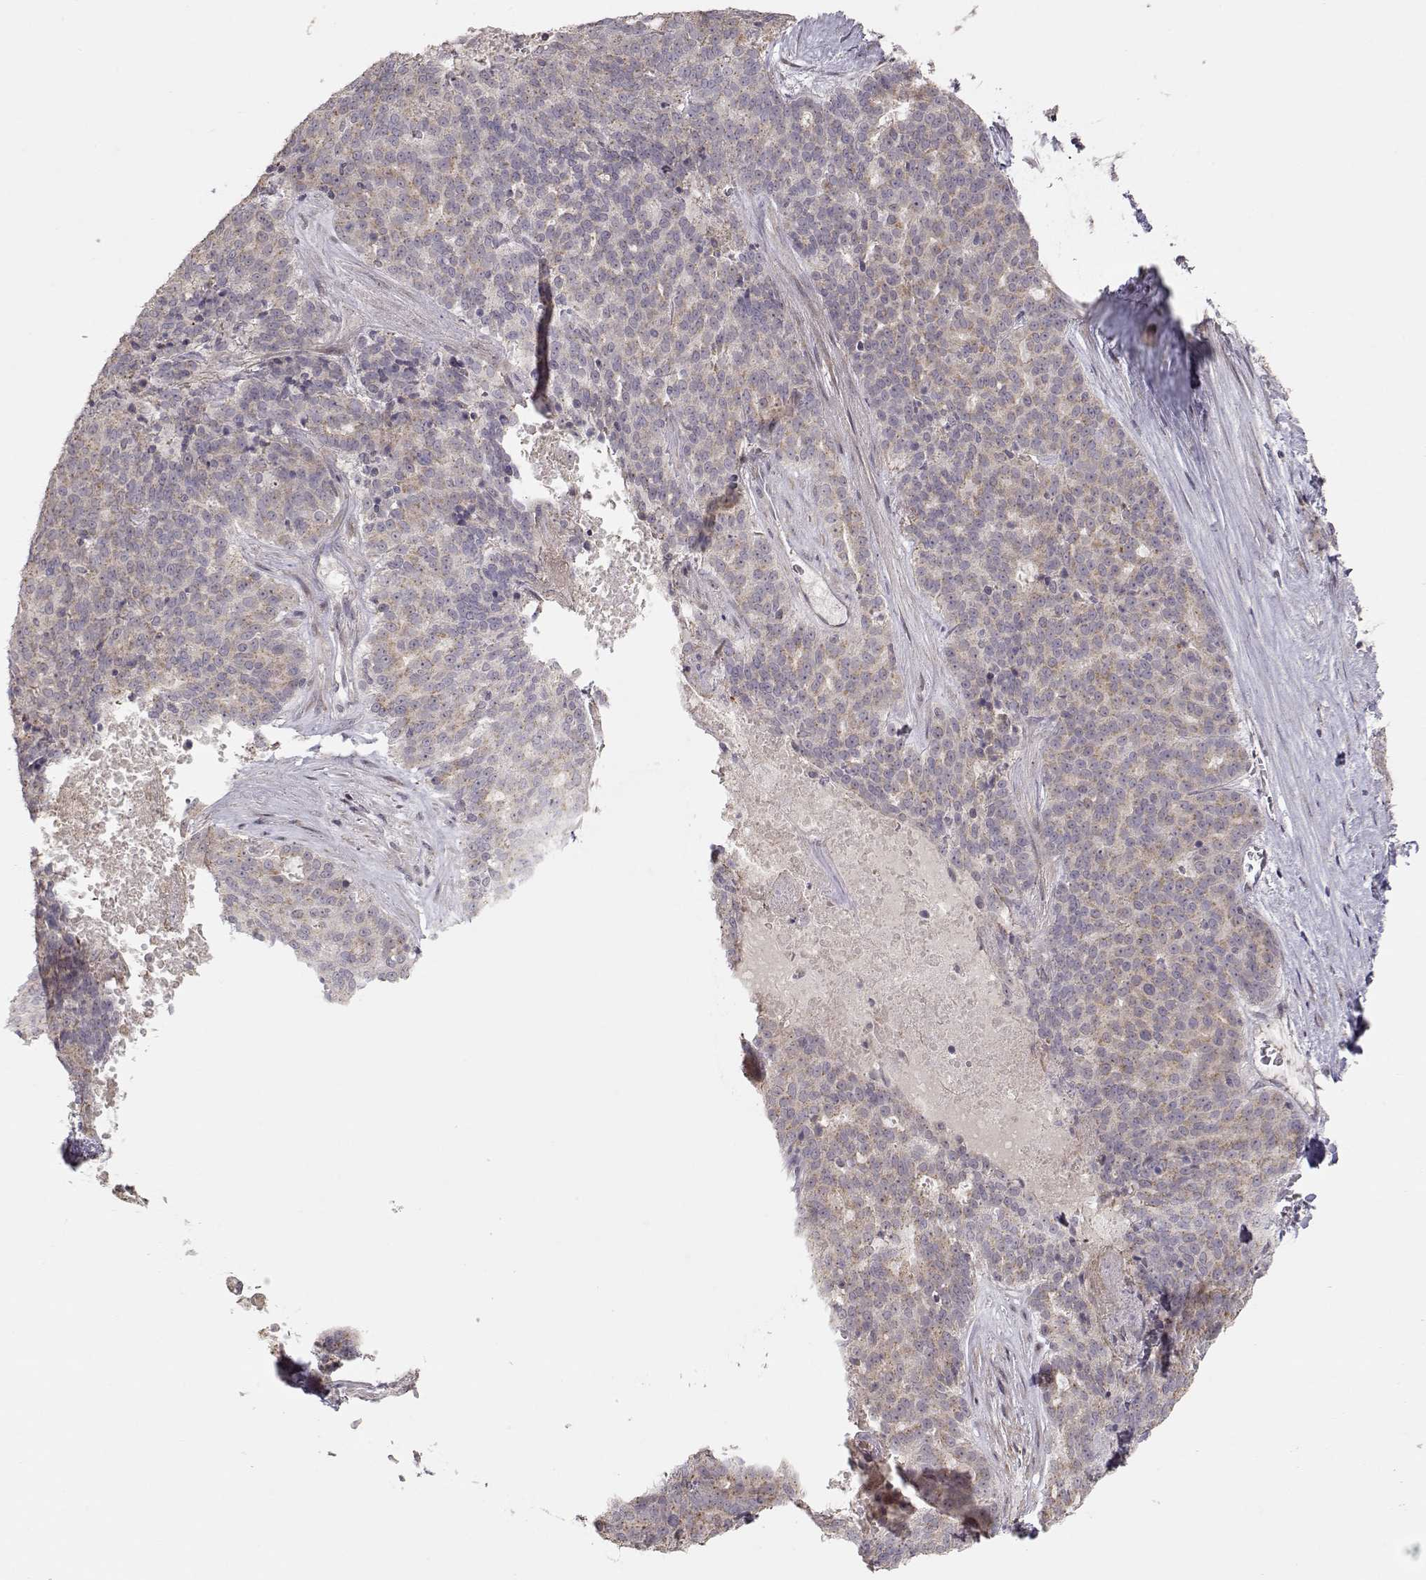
{"staining": {"intensity": "weak", "quantity": ">75%", "location": "cytoplasmic/membranous"}, "tissue": "liver cancer", "cell_type": "Tumor cells", "image_type": "cancer", "snomed": [{"axis": "morphology", "description": "Cholangiocarcinoma"}, {"axis": "topography", "description": "Liver"}], "caption": "DAB (3,3'-diaminobenzidine) immunohistochemical staining of liver cancer shows weak cytoplasmic/membranous protein expression in about >75% of tumor cells.", "gene": "PNMT", "patient": {"sex": "female", "age": 47}}